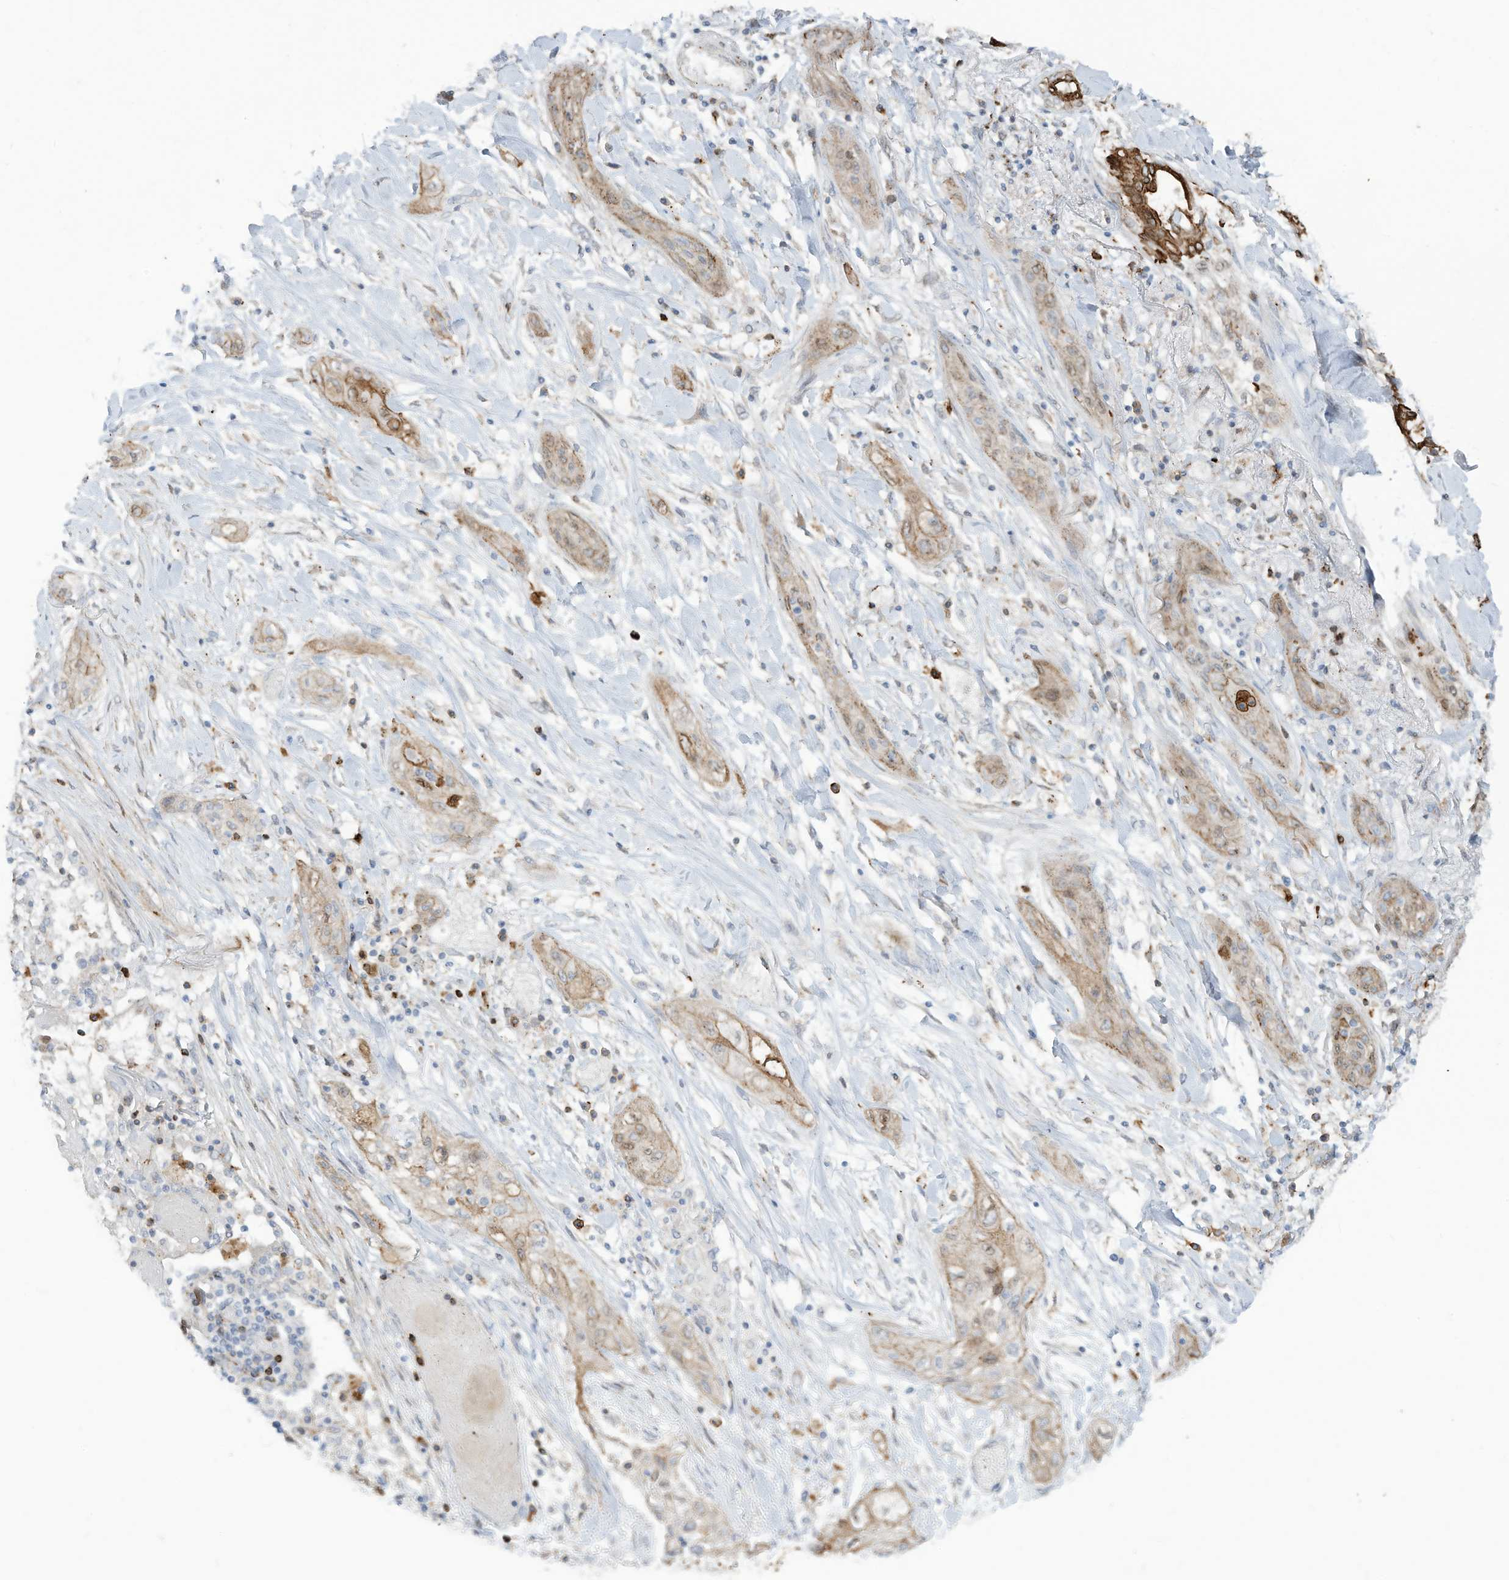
{"staining": {"intensity": "weak", "quantity": ">75%", "location": "cytoplasmic/membranous"}, "tissue": "lung cancer", "cell_type": "Tumor cells", "image_type": "cancer", "snomed": [{"axis": "morphology", "description": "Squamous cell carcinoma, NOS"}, {"axis": "topography", "description": "Lung"}], "caption": "About >75% of tumor cells in human lung cancer (squamous cell carcinoma) exhibit weak cytoplasmic/membranous protein expression as visualized by brown immunohistochemical staining.", "gene": "NOTO", "patient": {"sex": "female", "age": 47}}